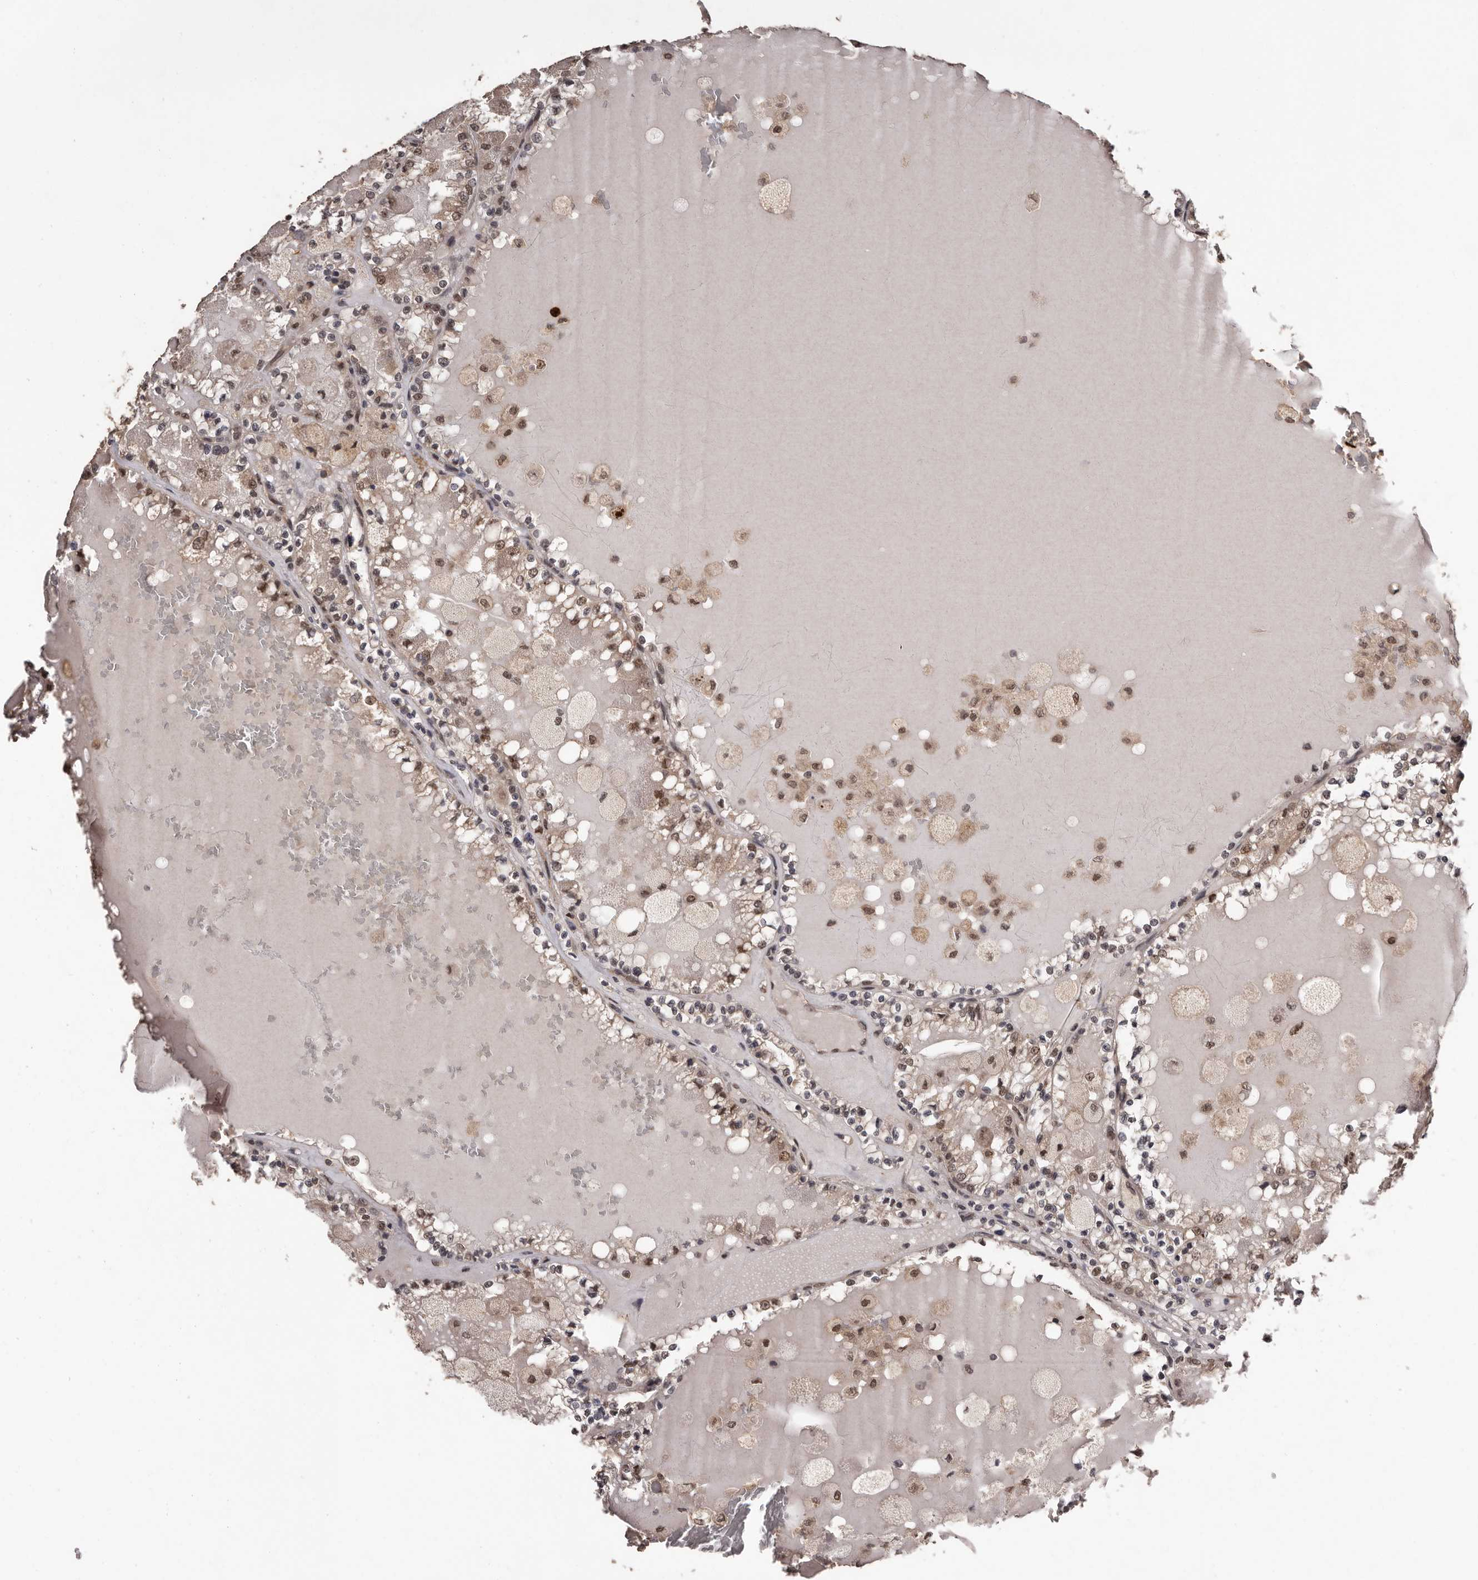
{"staining": {"intensity": "moderate", "quantity": "25%-75%", "location": "nuclear"}, "tissue": "renal cancer", "cell_type": "Tumor cells", "image_type": "cancer", "snomed": [{"axis": "morphology", "description": "Adenocarcinoma, NOS"}, {"axis": "topography", "description": "Kidney"}], "caption": "Immunohistochemistry (IHC) of adenocarcinoma (renal) reveals medium levels of moderate nuclear staining in about 25%-75% of tumor cells.", "gene": "VPS37A", "patient": {"sex": "female", "age": 56}}